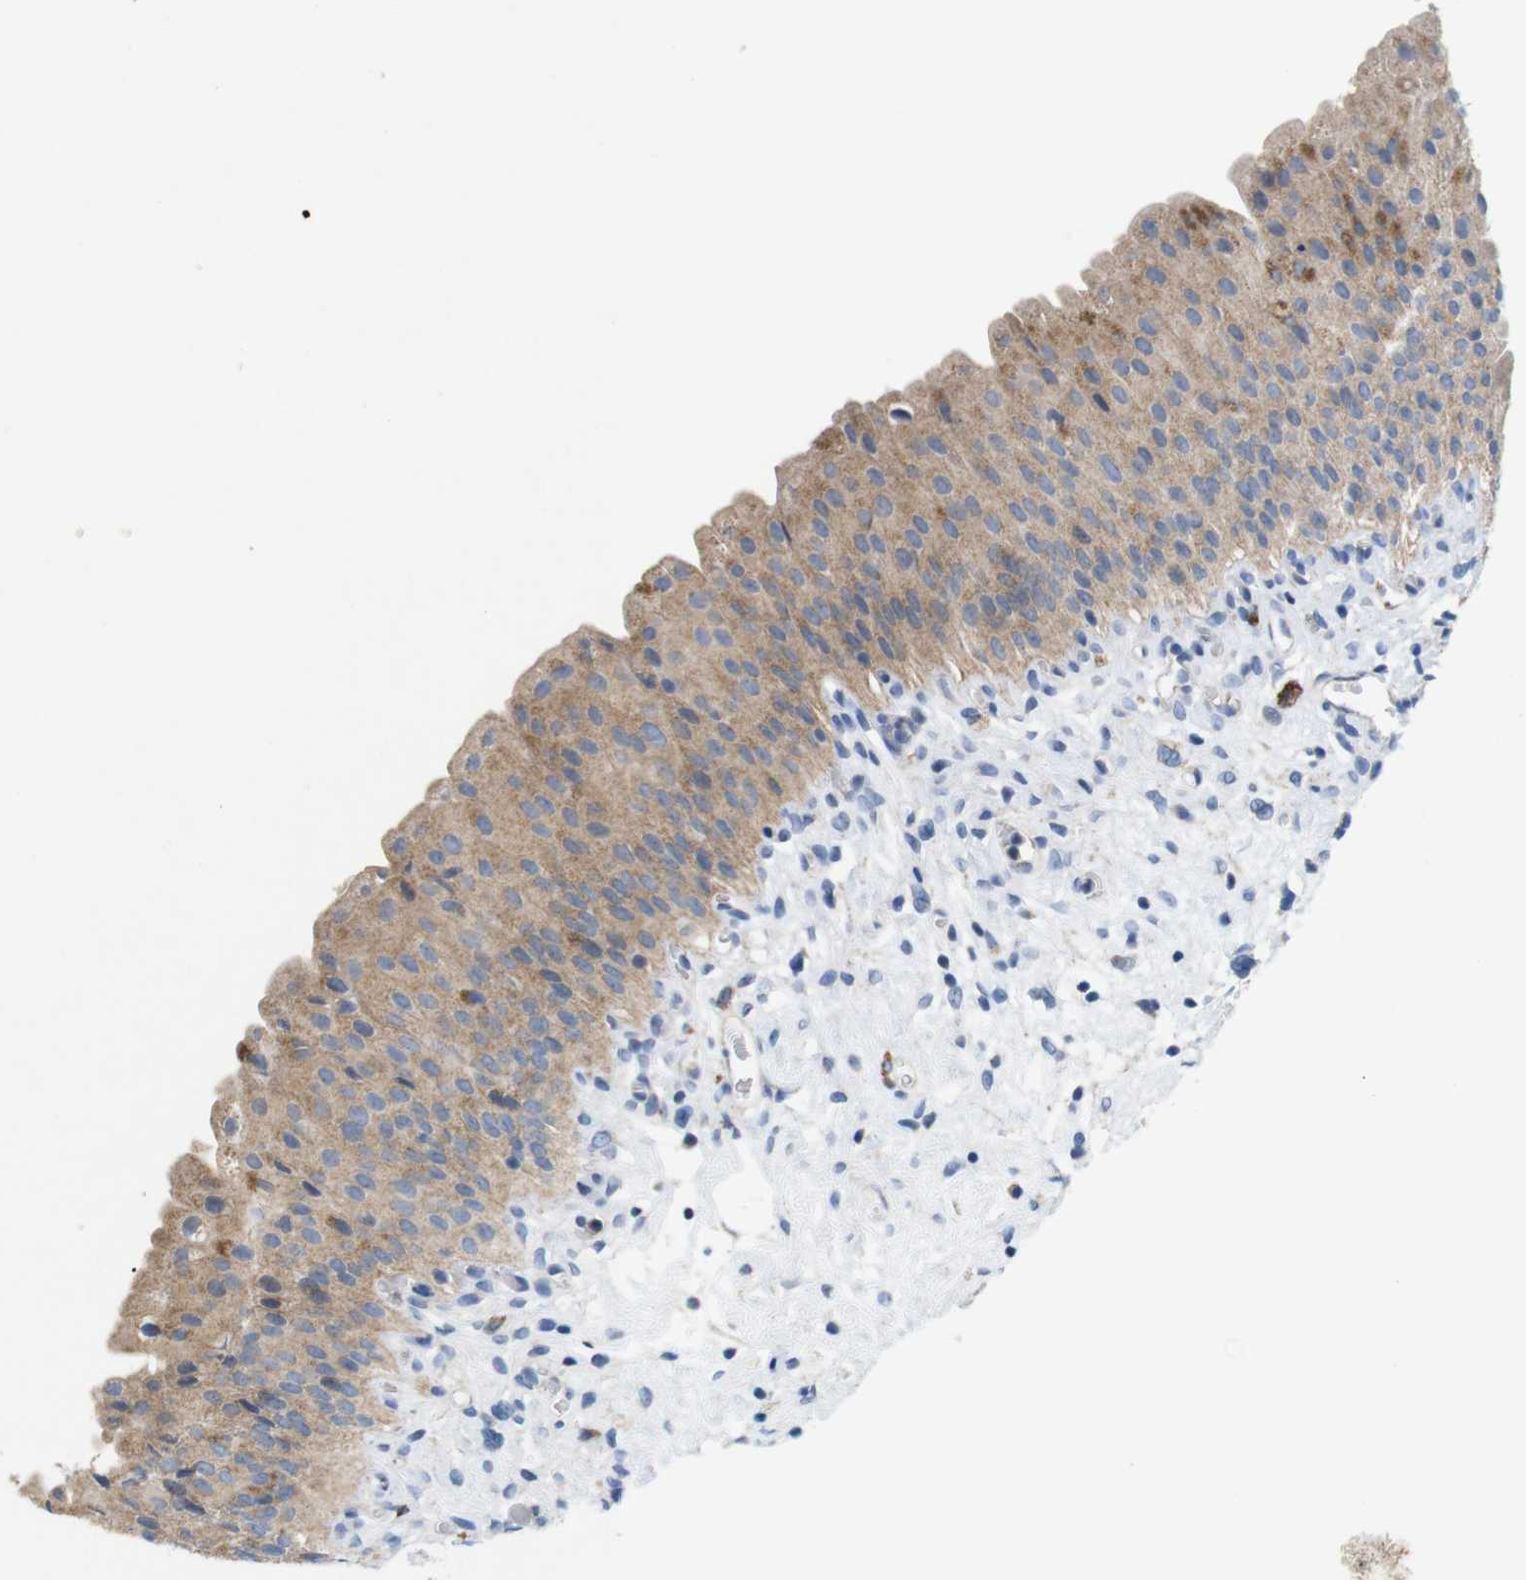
{"staining": {"intensity": "weak", "quantity": ">75%", "location": "cytoplasmic/membranous"}, "tissue": "urinary bladder", "cell_type": "Urothelial cells", "image_type": "normal", "snomed": [{"axis": "morphology", "description": "Normal tissue, NOS"}, {"axis": "morphology", "description": "Urothelial carcinoma, High grade"}, {"axis": "topography", "description": "Urinary bladder"}], "caption": "Immunohistochemistry (DAB (3,3'-diaminobenzidine)) staining of normal urinary bladder exhibits weak cytoplasmic/membranous protein positivity in approximately >75% of urothelial cells. (DAB = brown stain, brightfield microscopy at high magnification).", "gene": "F2RL1", "patient": {"sex": "male", "age": 46}}